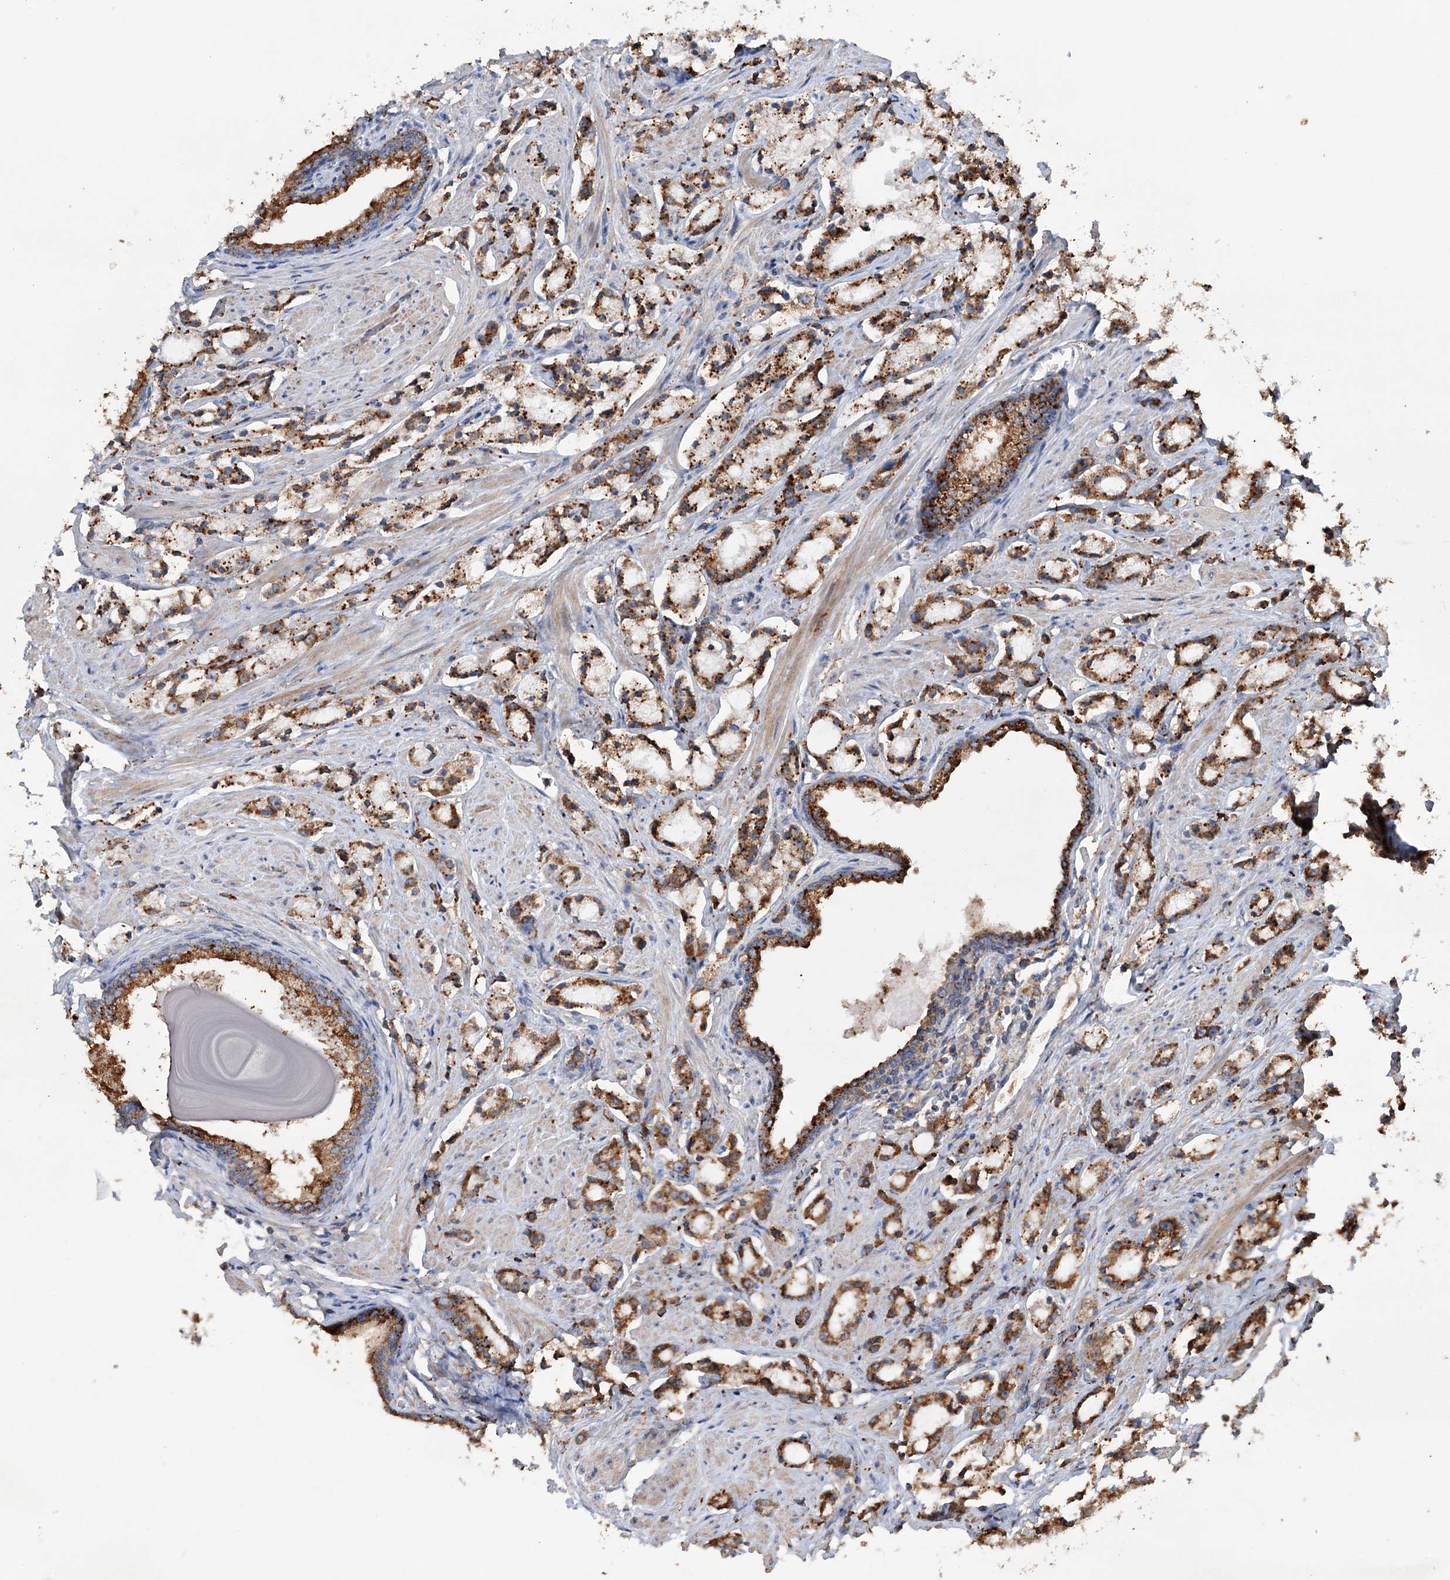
{"staining": {"intensity": "strong", "quantity": ">75%", "location": "cytoplasmic/membranous"}, "tissue": "prostate cancer", "cell_type": "Tumor cells", "image_type": "cancer", "snomed": [{"axis": "morphology", "description": "Adenocarcinoma, High grade"}, {"axis": "topography", "description": "Prostate"}], "caption": "The immunohistochemical stain shows strong cytoplasmic/membranous staining in tumor cells of adenocarcinoma (high-grade) (prostate) tissue.", "gene": "TRIM71", "patient": {"sex": "male", "age": 66}}